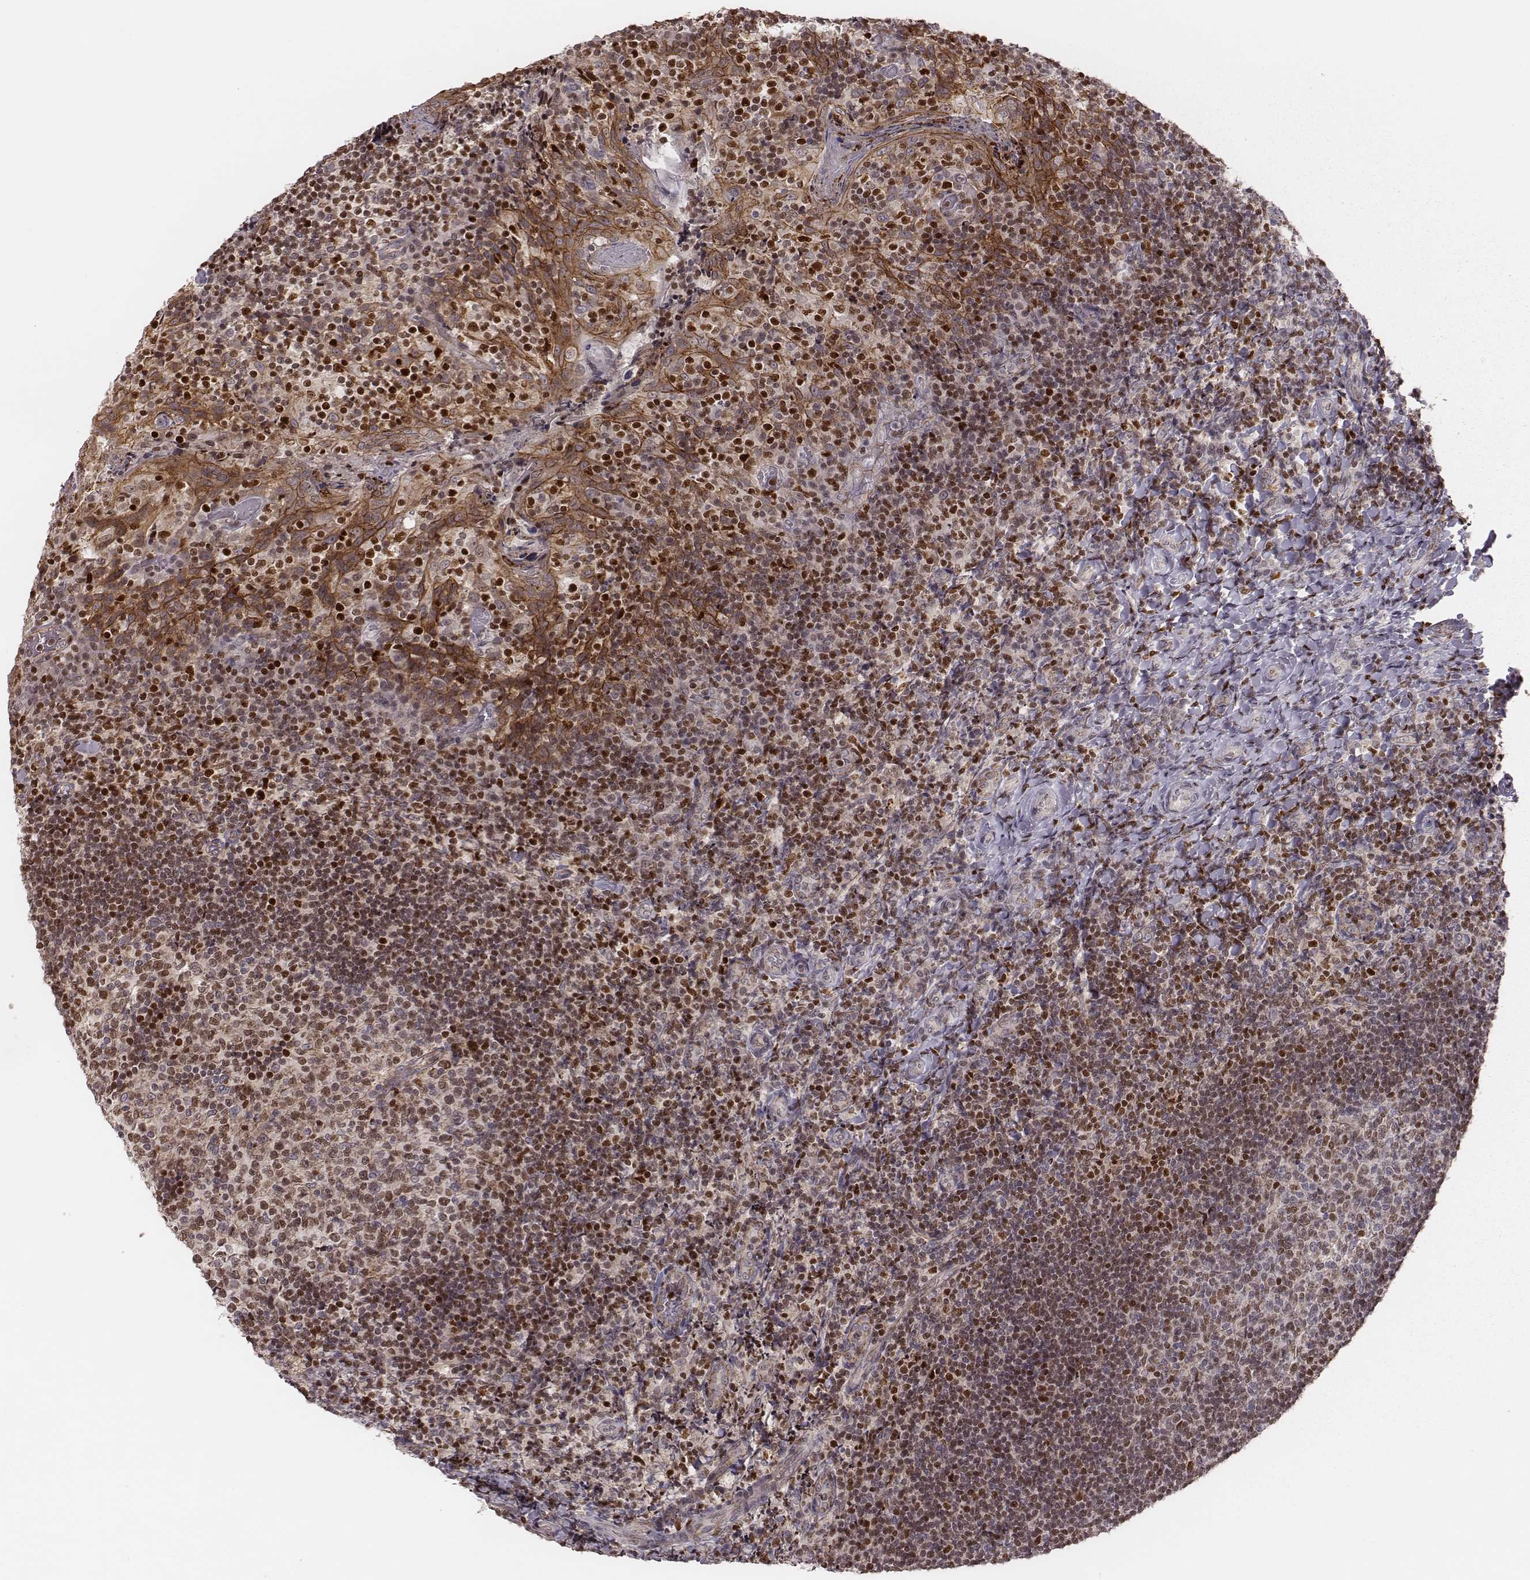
{"staining": {"intensity": "moderate", "quantity": ">75%", "location": "nuclear"}, "tissue": "tonsil", "cell_type": "Germinal center cells", "image_type": "normal", "snomed": [{"axis": "morphology", "description": "Normal tissue, NOS"}, {"axis": "topography", "description": "Tonsil"}], "caption": "Protein staining of benign tonsil displays moderate nuclear expression in about >75% of germinal center cells. (DAB (3,3'-diaminobenzidine) IHC, brown staining for protein, blue staining for nuclei).", "gene": "WDR59", "patient": {"sex": "female", "age": 10}}